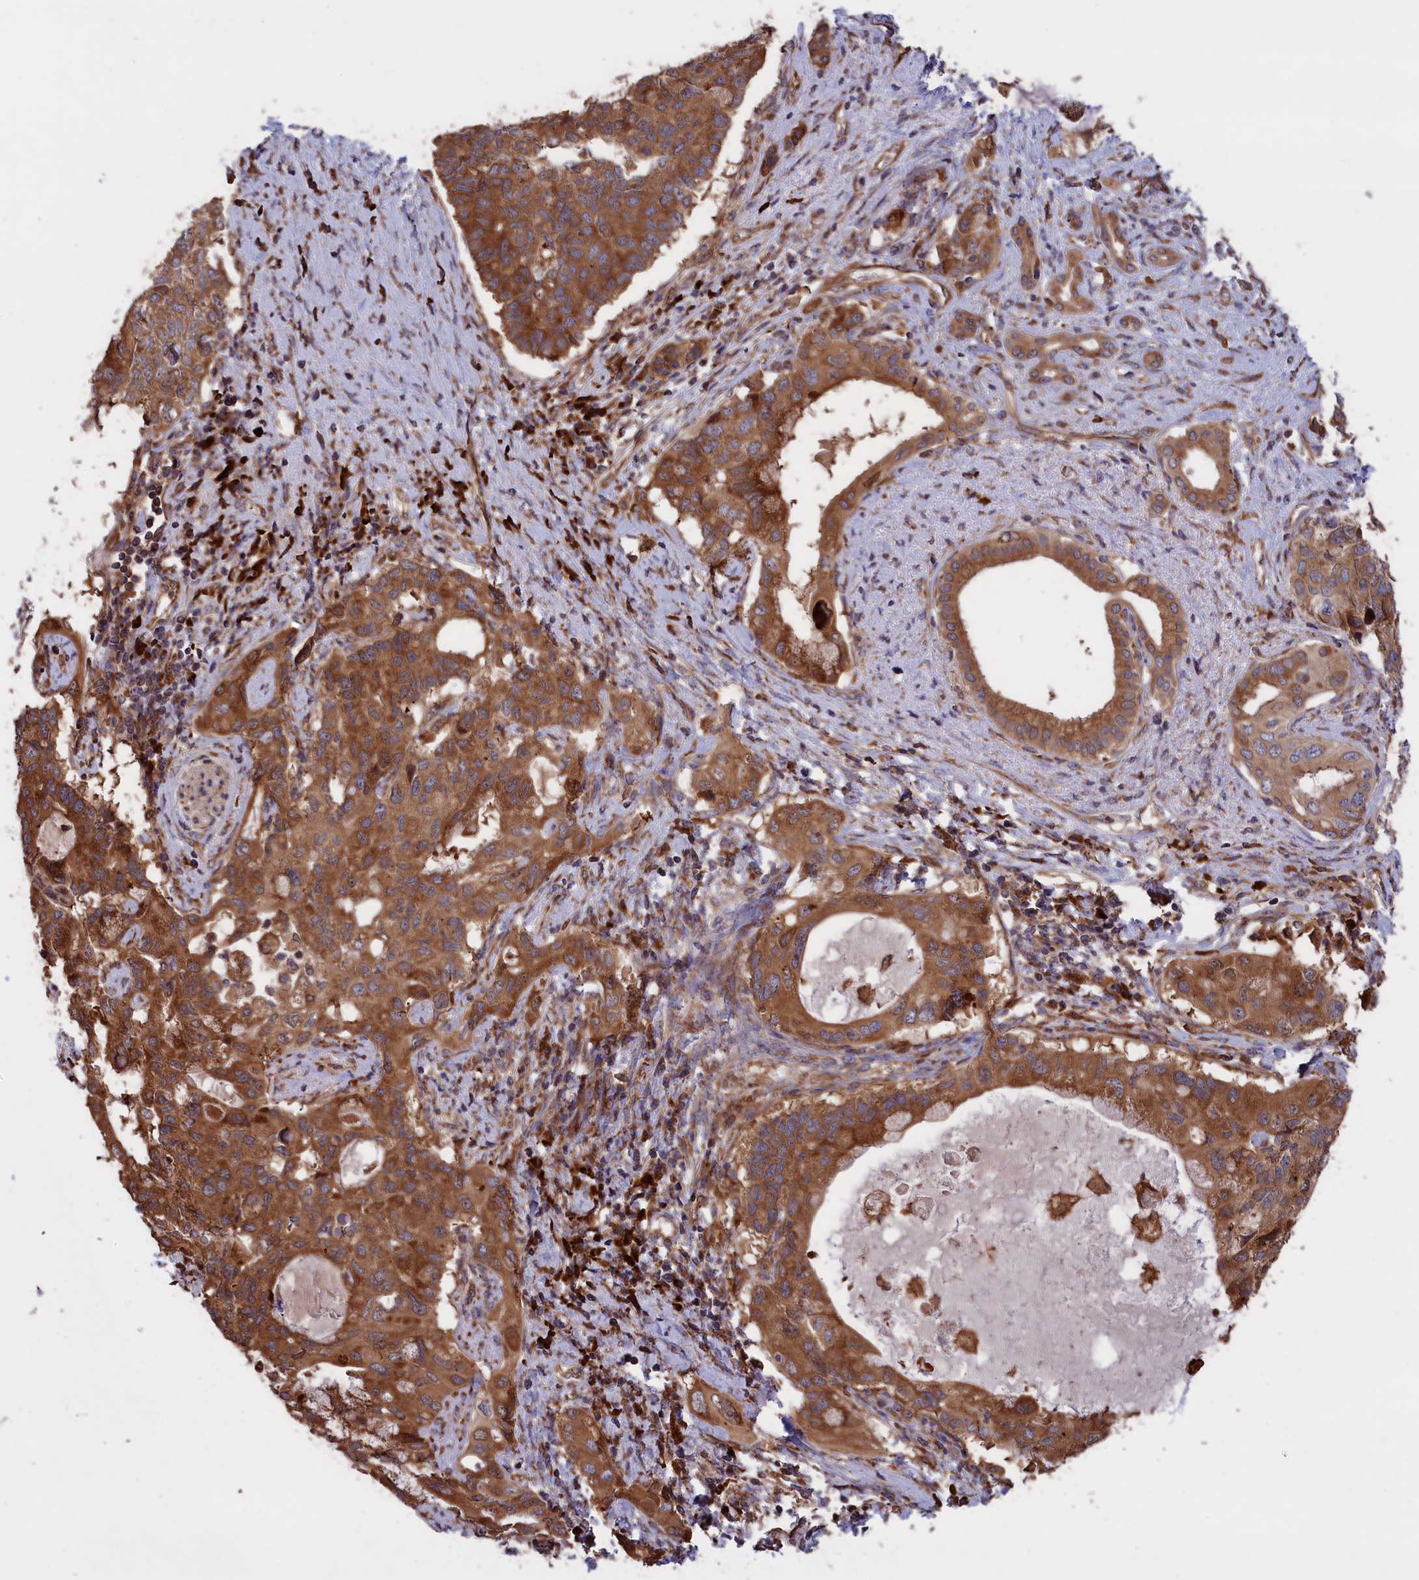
{"staining": {"intensity": "moderate", "quantity": ">75%", "location": "cytoplasmic/membranous"}, "tissue": "pancreatic cancer", "cell_type": "Tumor cells", "image_type": "cancer", "snomed": [{"axis": "morphology", "description": "Adenocarcinoma, NOS"}, {"axis": "topography", "description": "Pancreas"}], "caption": "Immunohistochemical staining of pancreatic adenocarcinoma demonstrates moderate cytoplasmic/membranous protein expression in about >75% of tumor cells.", "gene": "PLA2G4C", "patient": {"sex": "female", "age": 56}}